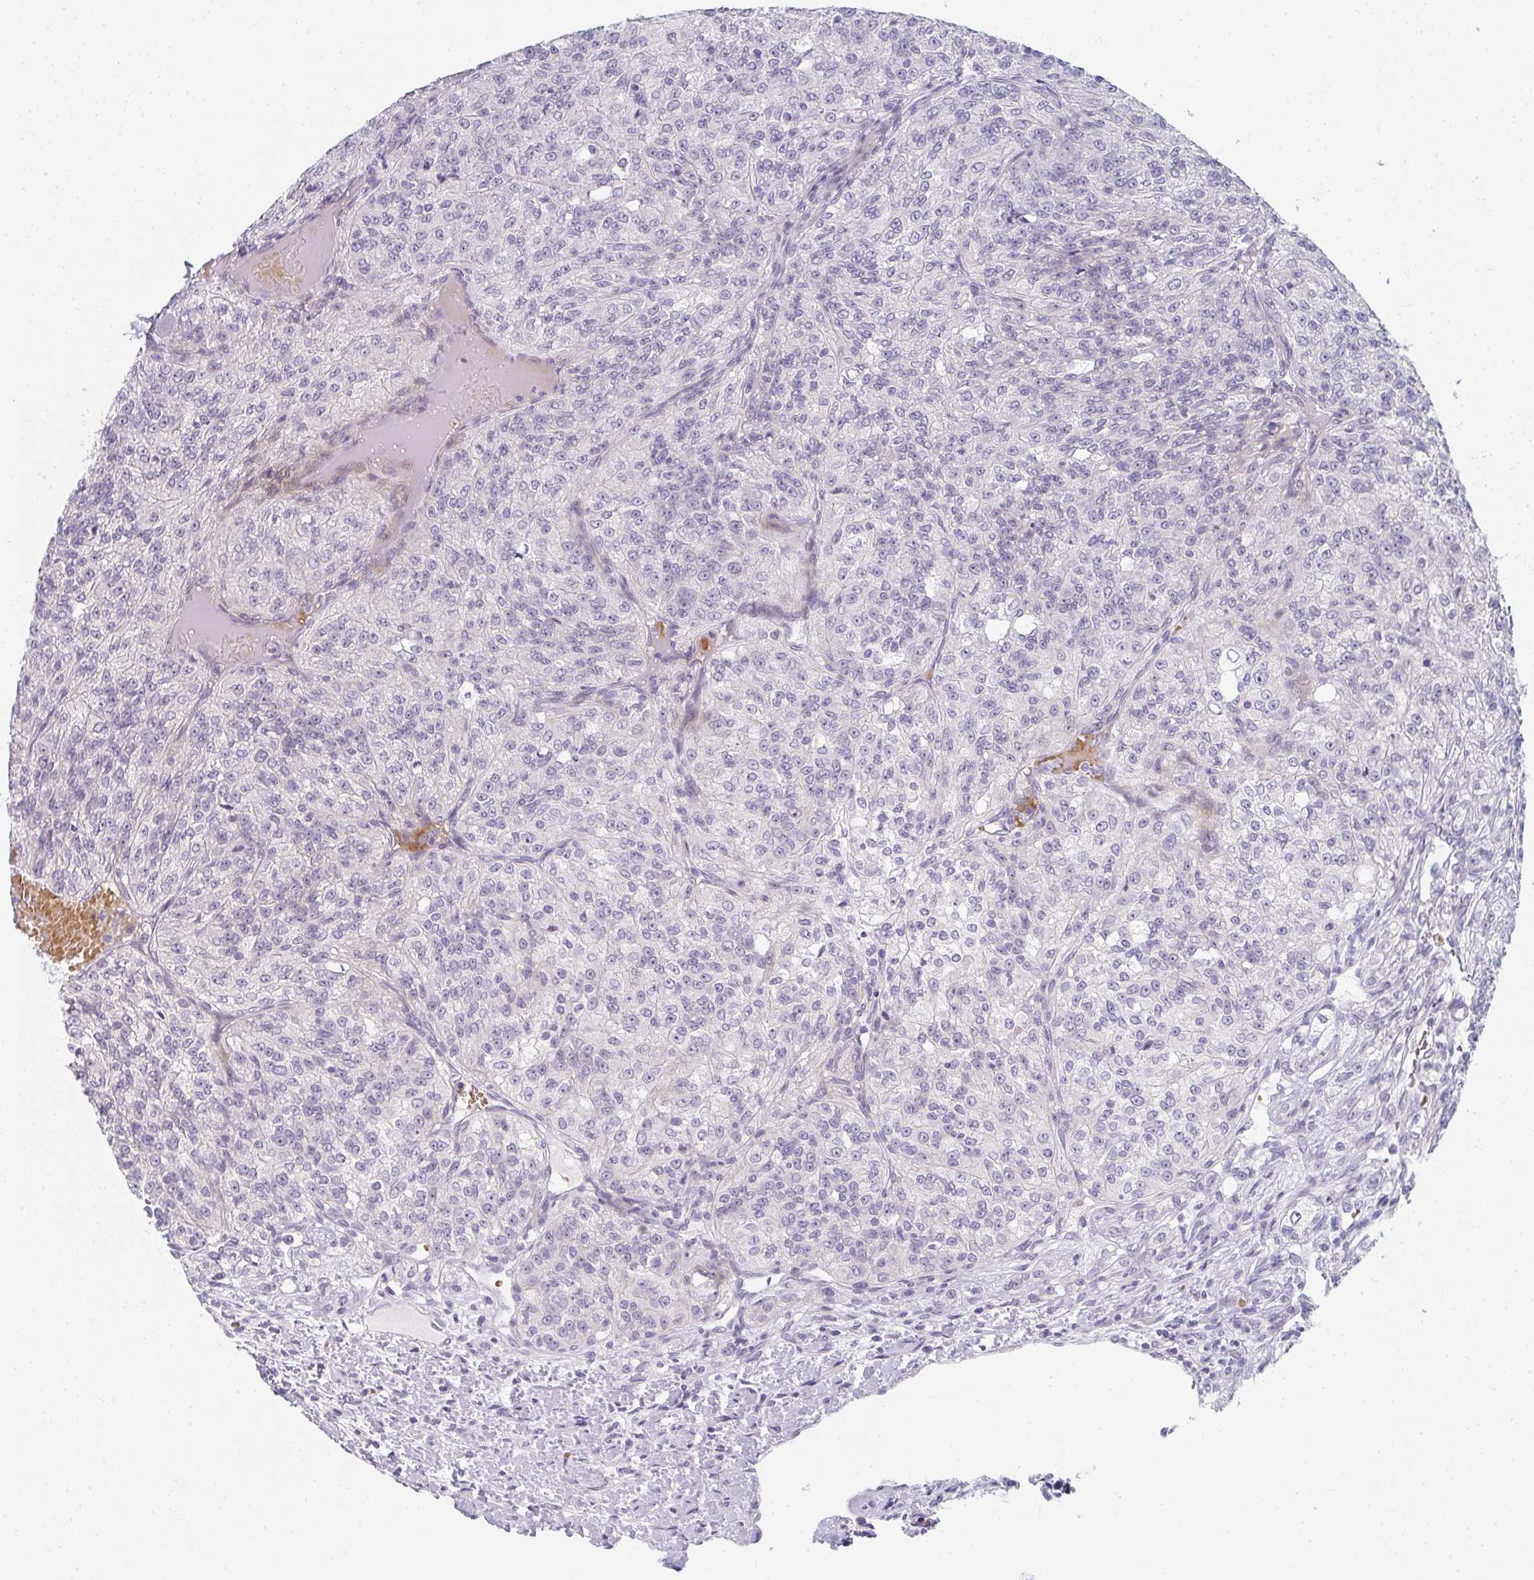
{"staining": {"intensity": "negative", "quantity": "none", "location": "none"}, "tissue": "renal cancer", "cell_type": "Tumor cells", "image_type": "cancer", "snomed": [{"axis": "morphology", "description": "Adenocarcinoma, NOS"}, {"axis": "topography", "description": "Kidney"}], "caption": "Adenocarcinoma (renal) was stained to show a protein in brown. There is no significant positivity in tumor cells.", "gene": "NEU2", "patient": {"sex": "female", "age": 63}}